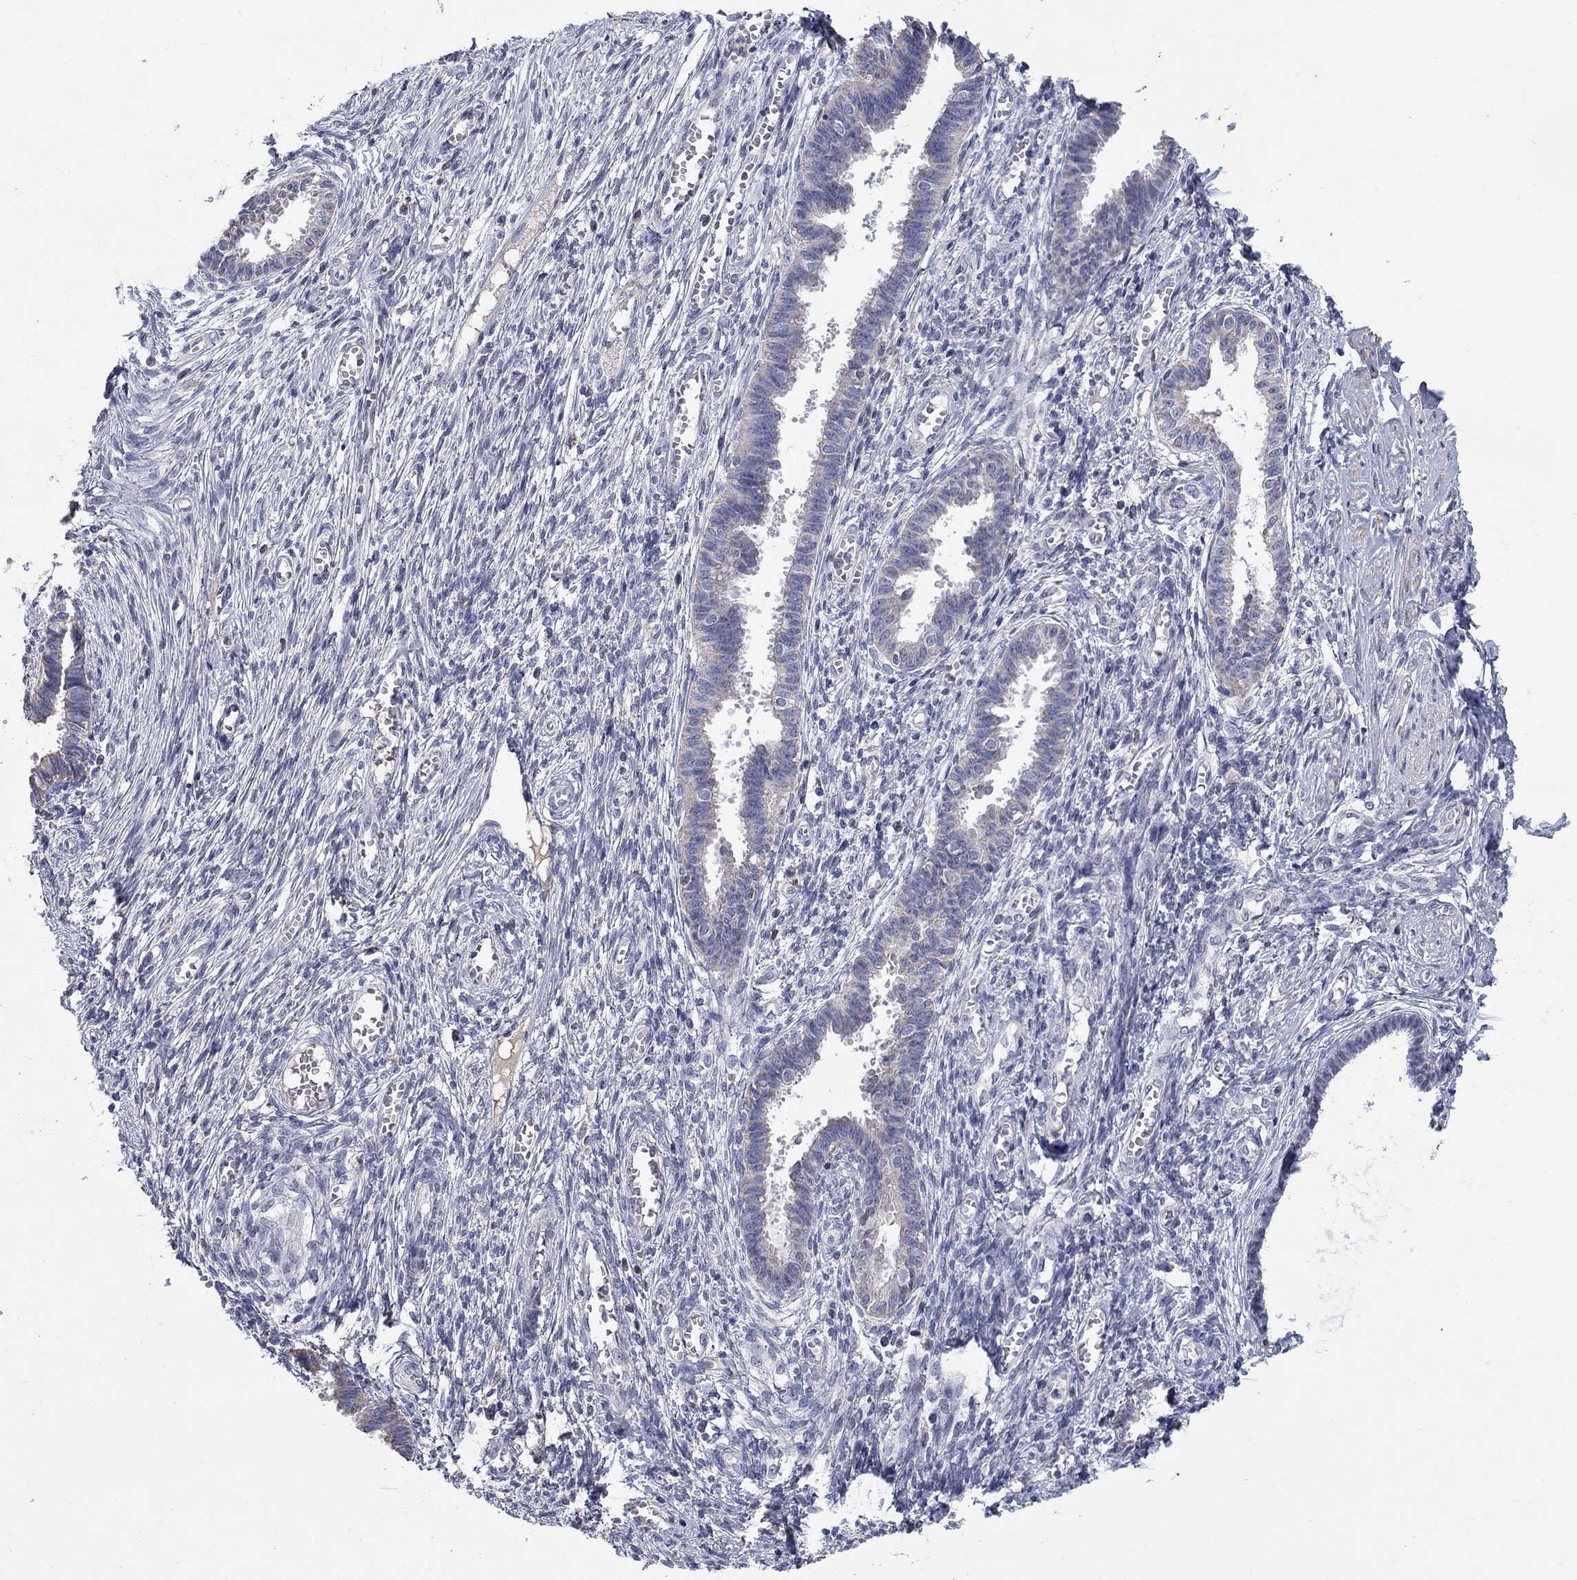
{"staining": {"intensity": "negative", "quantity": "none", "location": "none"}, "tissue": "endometrium", "cell_type": "Cells in endometrial stroma", "image_type": "normal", "snomed": [{"axis": "morphology", "description": "Normal tissue, NOS"}, {"axis": "topography", "description": "Cervix"}, {"axis": "topography", "description": "Endometrium"}], "caption": "Immunohistochemical staining of unremarkable human endometrium displays no significant staining in cells in endometrial stroma. (Stains: DAB (3,3'-diaminobenzidine) immunohistochemistry with hematoxylin counter stain, Microscopy: brightfield microscopy at high magnification).", "gene": "FRK", "patient": {"sex": "female", "age": 37}}